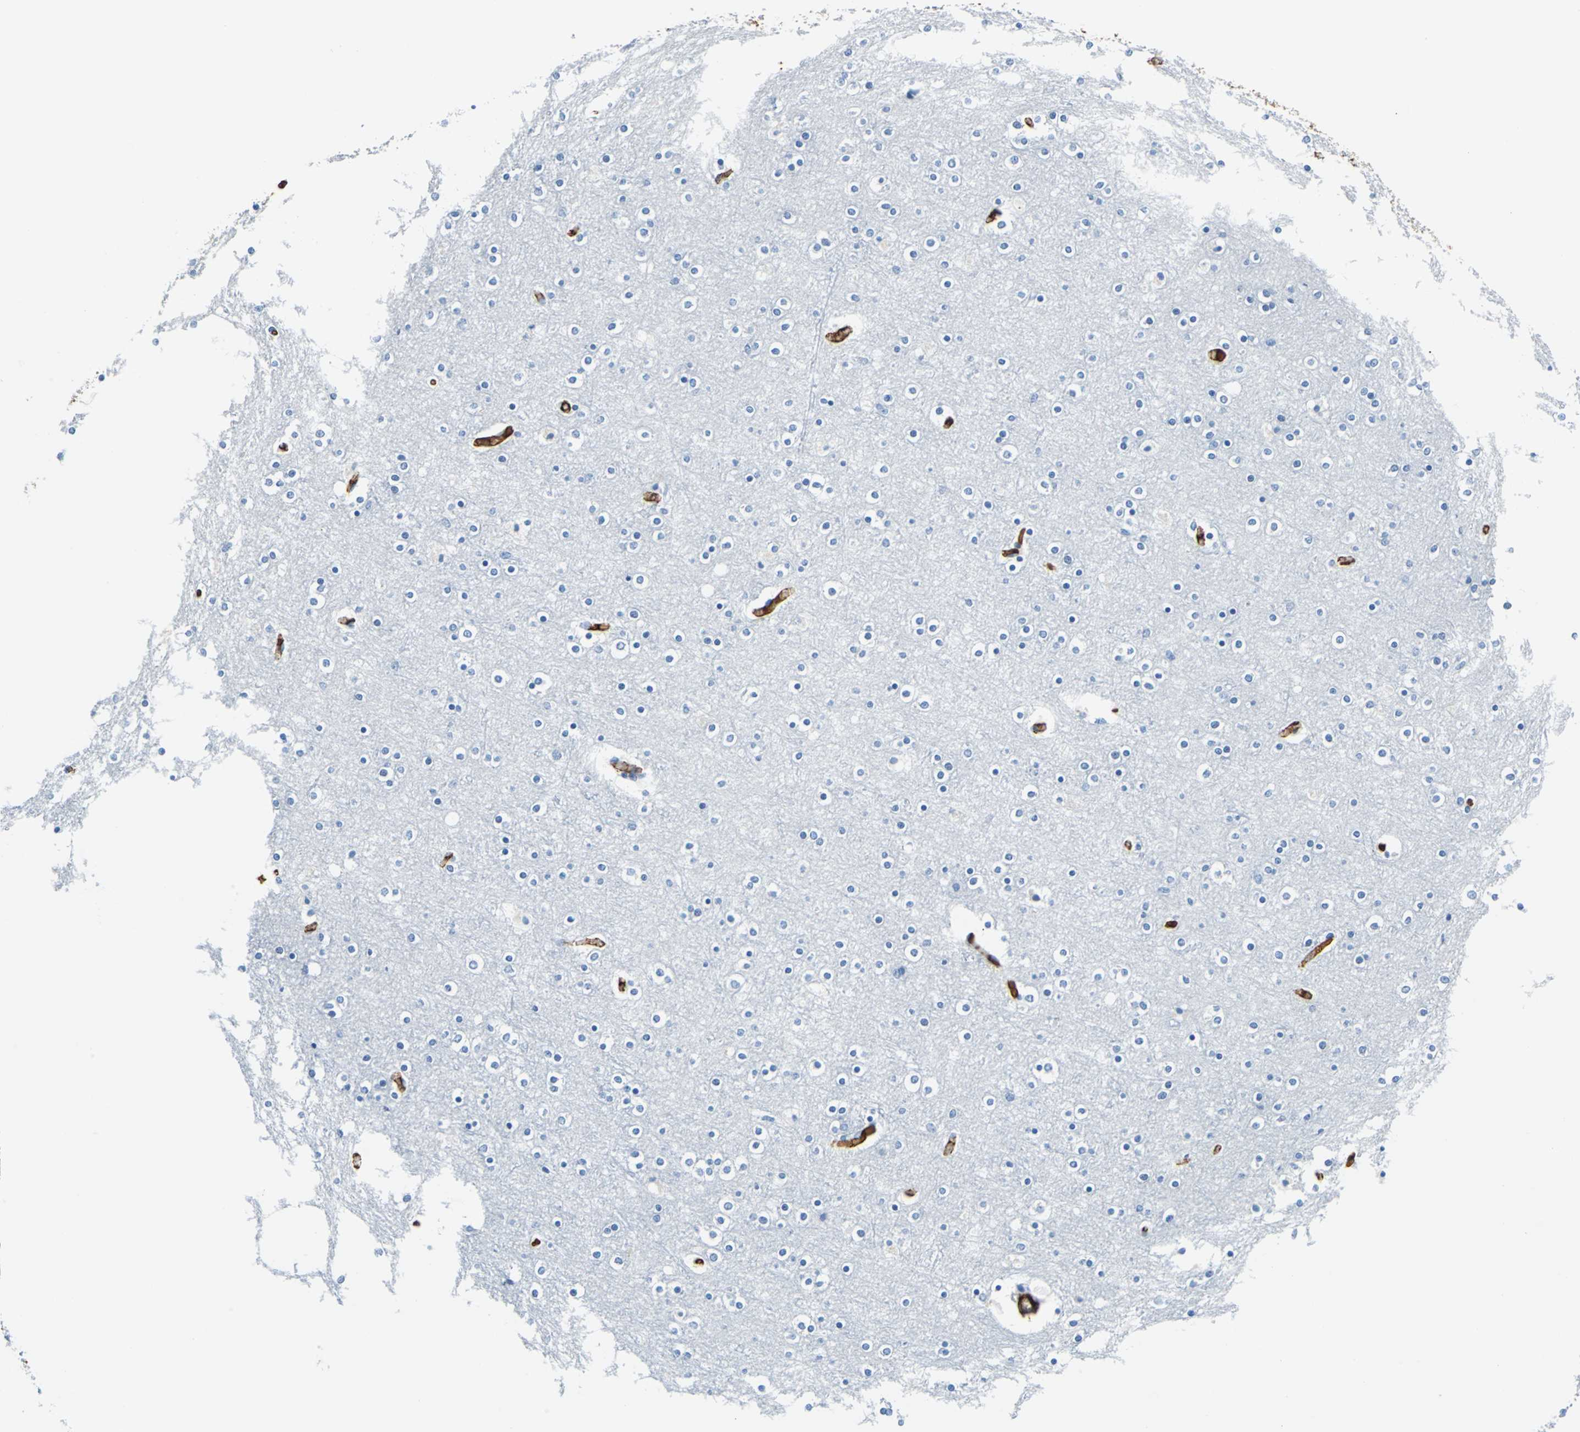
{"staining": {"intensity": "weak", "quantity": "25%-75%", "location": "cytoplasmic/membranous"}, "tissue": "cerebral cortex", "cell_type": "Endothelial cells", "image_type": "normal", "snomed": [{"axis": "morphology", "description": "Normal tissue, NOS"}, {"axis": "topography", "description": "Cerebral cortex"}], "caption": "A brown stain highlights weak cytoplasmic/membranous expression of a protein in endothelial cells of benign cerebral cortex.", "gene": "ALB", "patient": {"sex": "female", "age": 54}}